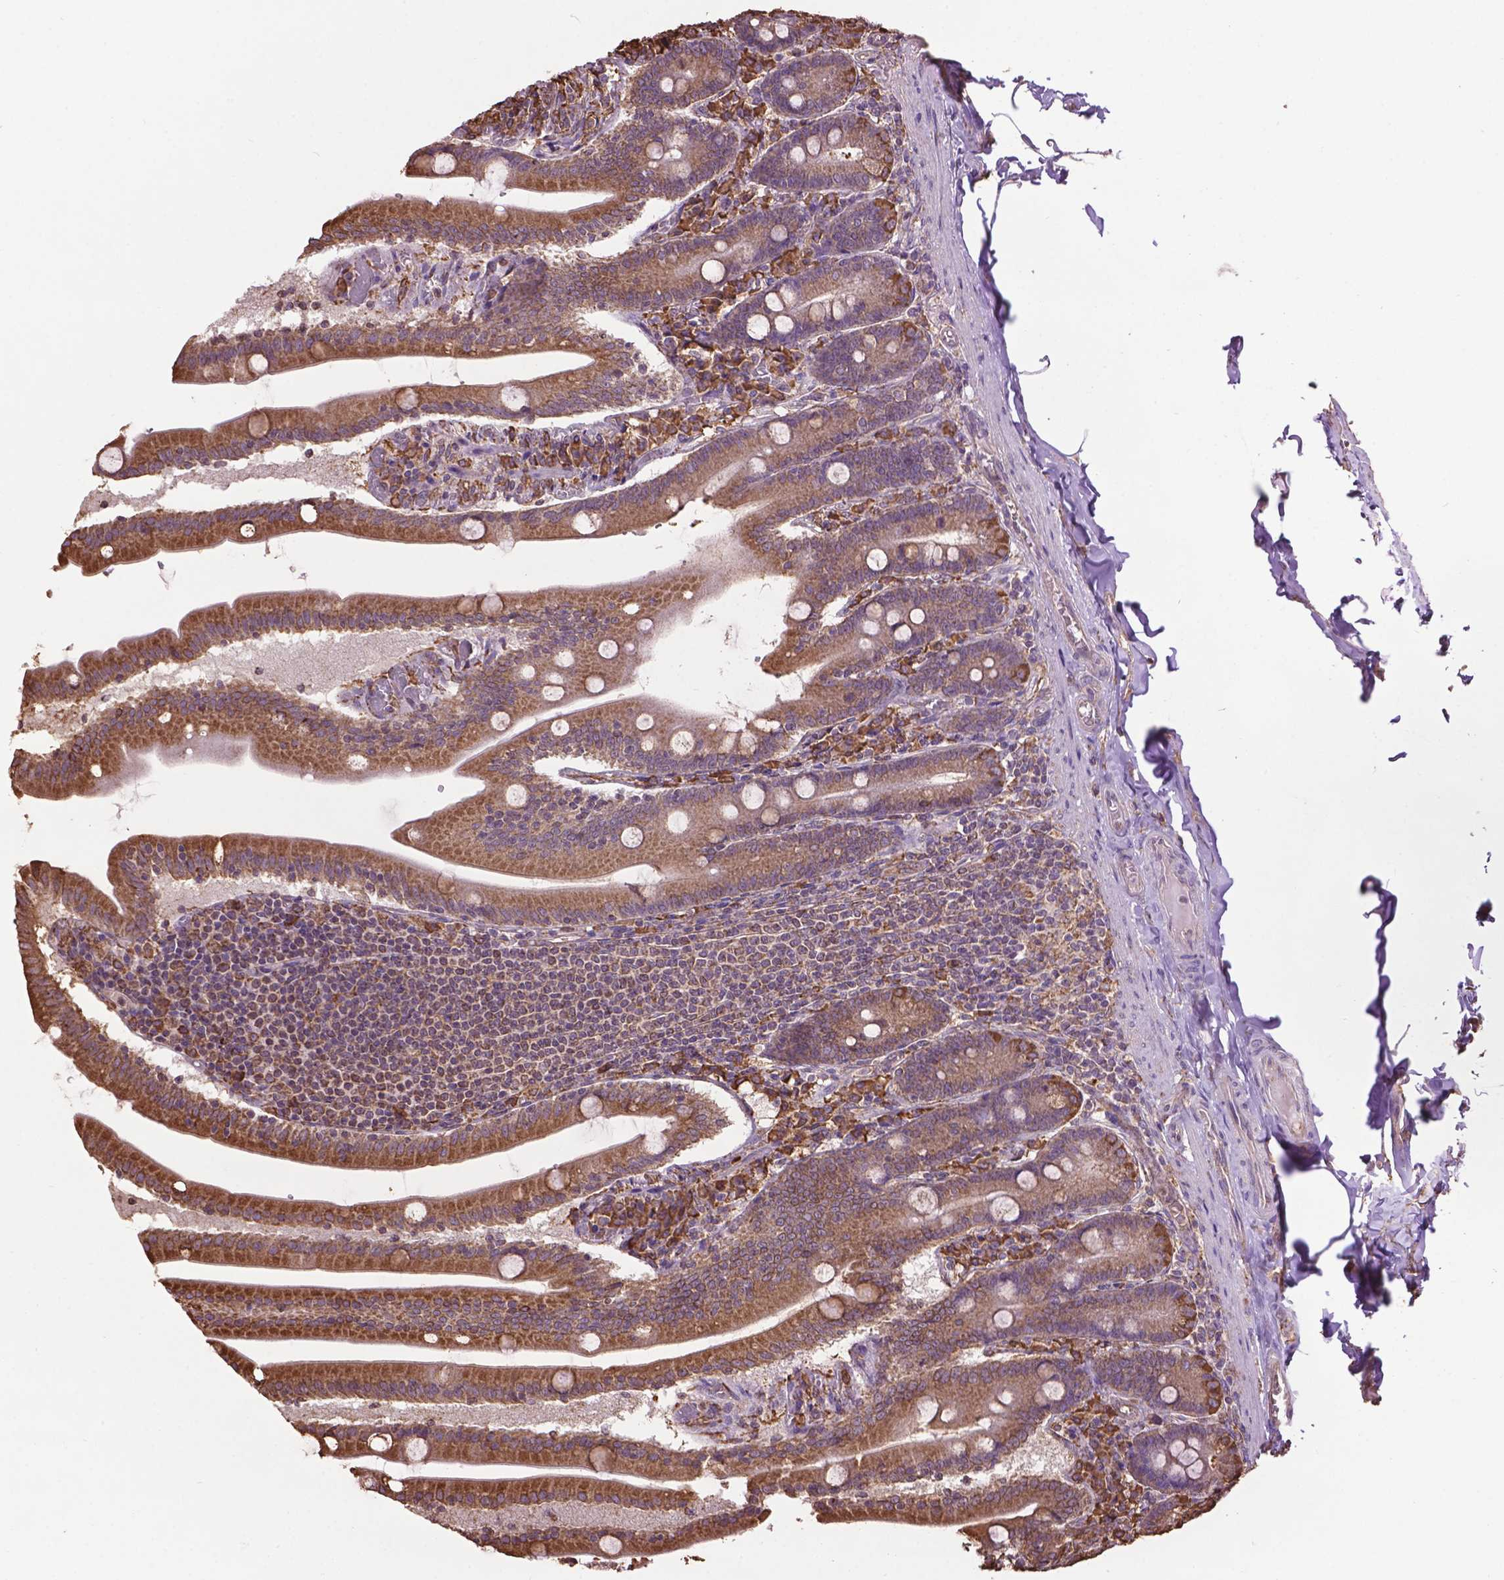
{"staining": {"intensity": "moderate", "quantity": ">75%", "location": "cytoplasmic/membranous"}, "tissue": "small intestine", "cell_type": "Glandular cells", "image_type": "normal", "snomed": [{"axis": "morphology", "description": "Normal tissue, NOS"}, {"axis": "topography", "description": "Small intestine"}], "caption": "A high-resolution image shows IHC staining of benign small intestine, which demonstrates moderate cytoplasmic/membranous positivity in about >75% of glandular cells.", "gene": "PPP2R5E", "patient": {"sex": "male", "age": 37}}